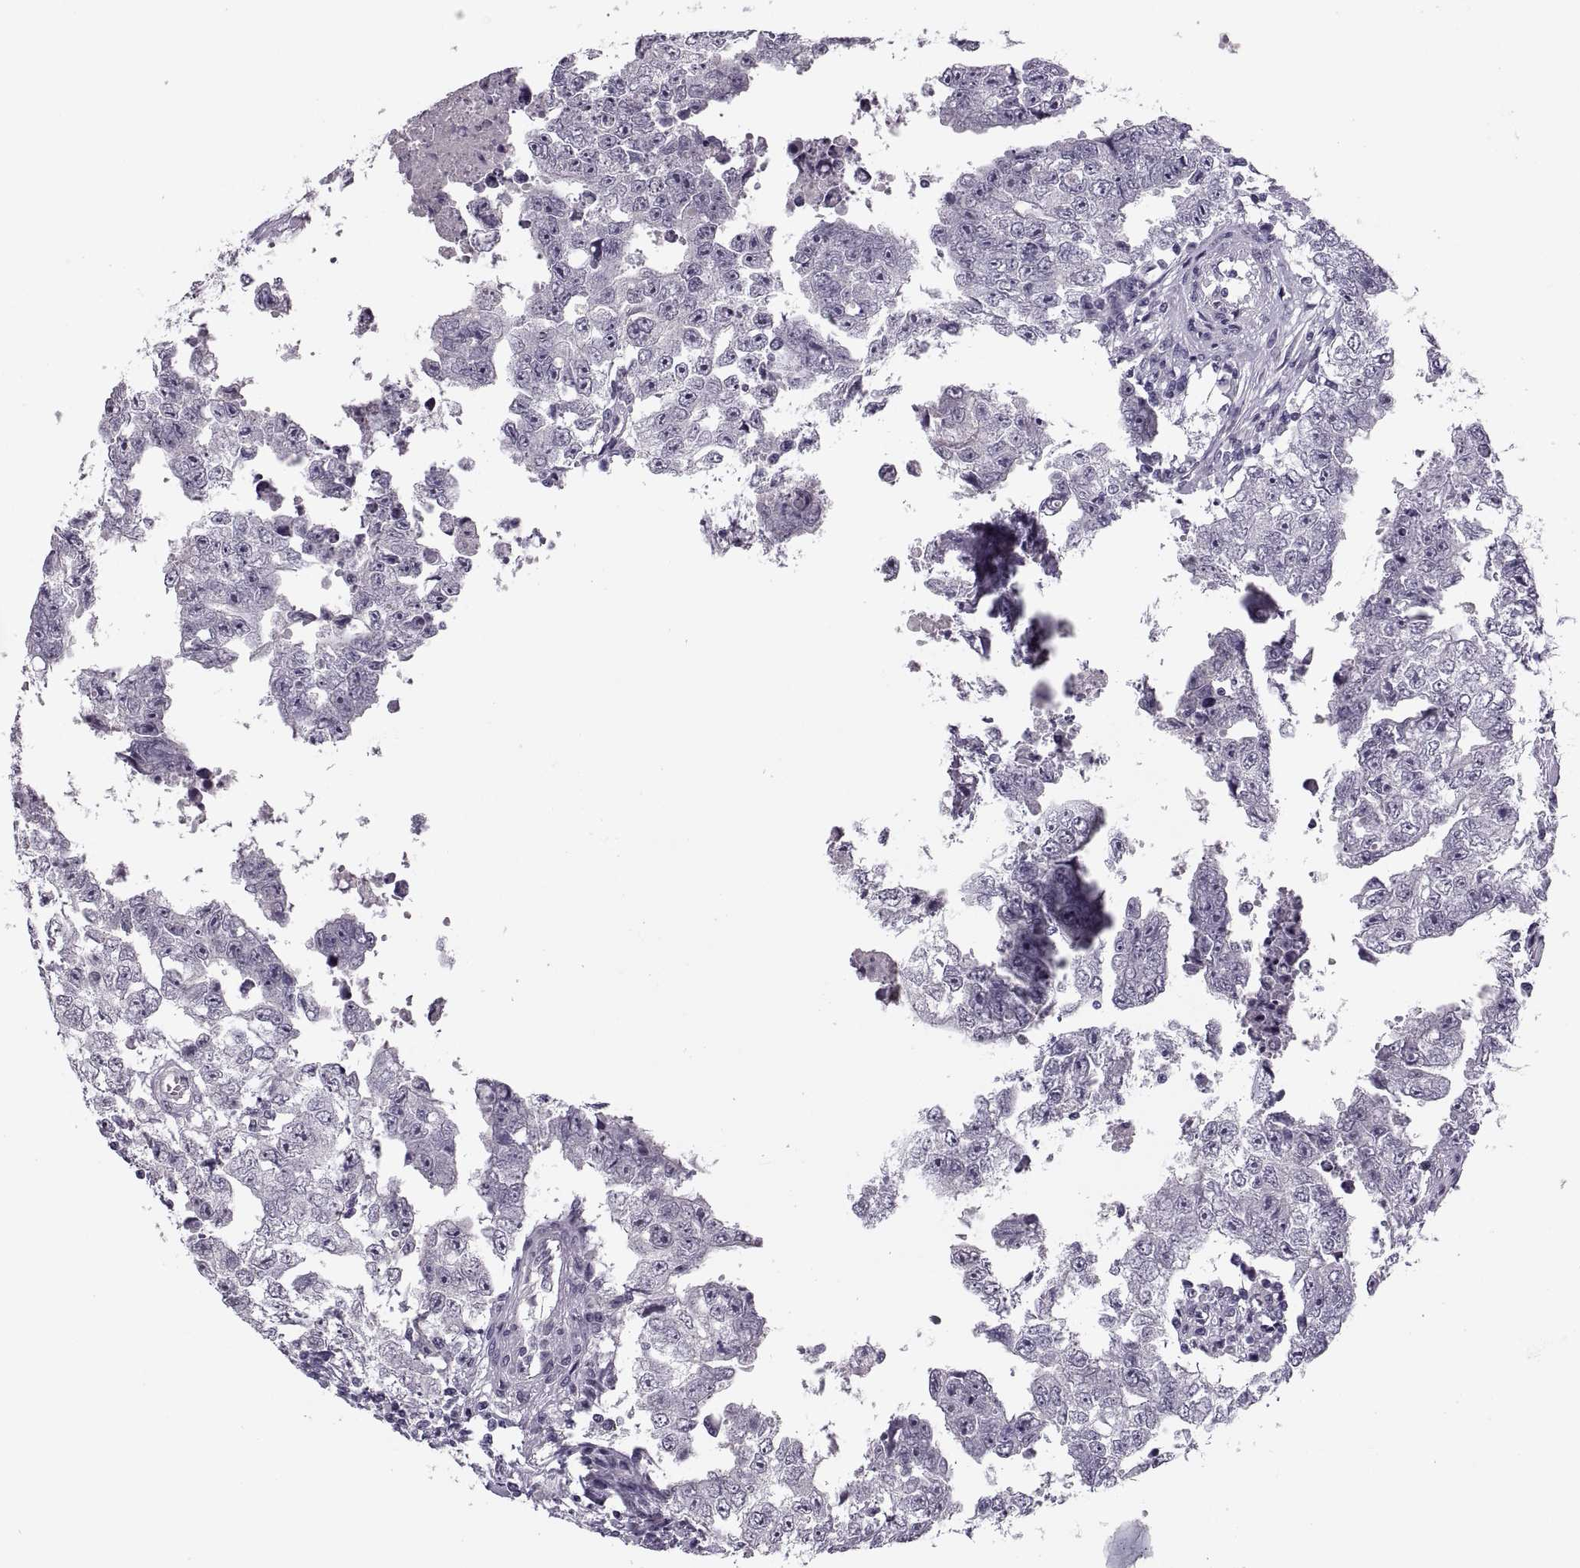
{"staining": {"intensity": "negative", "quantity": "none", "location": "none"}, "tissue": "testis cancer", "cell_type": "Tumor cells", "image_type": "cancer", "snomed": [{"axis": "morphology", "description": "Carcinoma, Embryonal, NOS"}, {"axis": "topography", "description": "Testis"}], "caption": "Tumor cells show no significant positivity in testis cancer (embryonal carcinoma). Brightfield microscopy of IHC stained with DAB (3,3'-diaminobenzidine) (brown) and hematoxylin (blue), captured at high magnification.", "gene": "PAGE5", "patient": {"sex": "male", "age": 36}}